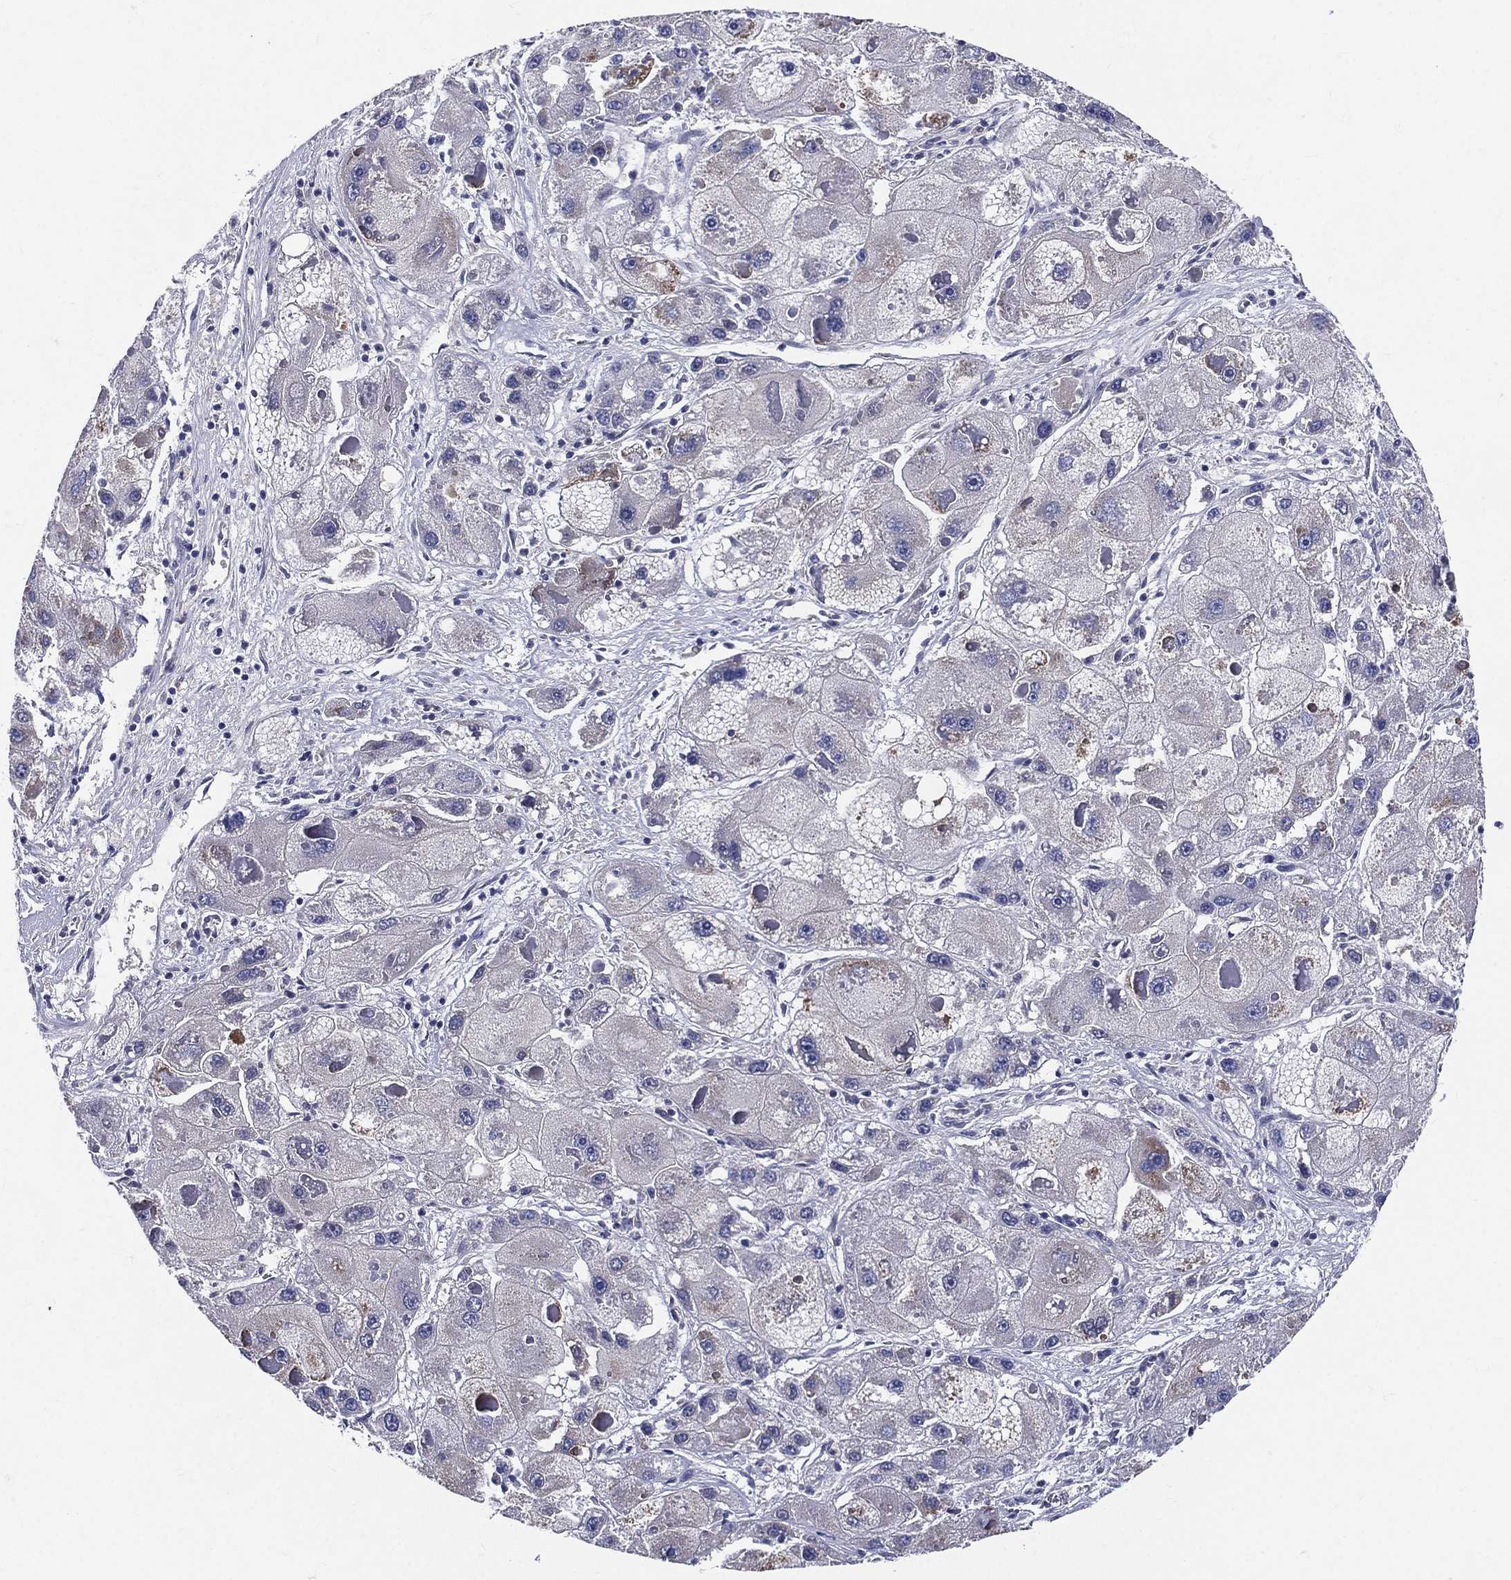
{"staining": {"intensity": "moderate", "quantity": "<25%", "location": "cytoplasmic/membranous"}, "tissue": "liver cancer", "cell_type": "Tumor cells", "image_type": "cancer", "snomed": [{"axis": "morphology", "description": "Carcinoma, Hepatocellular, NOS"}, {"axis": "topography", "description": "Liver"}], "caption": "Liver hepatocellular carcinoma stained with immunohistochemistry (IHC) reveals moderate cytoplasmic/membranous expression in about <25% of tumor cells.", "gene": "PWWP3A", "patient": {"sex": "female", "age": 73}}